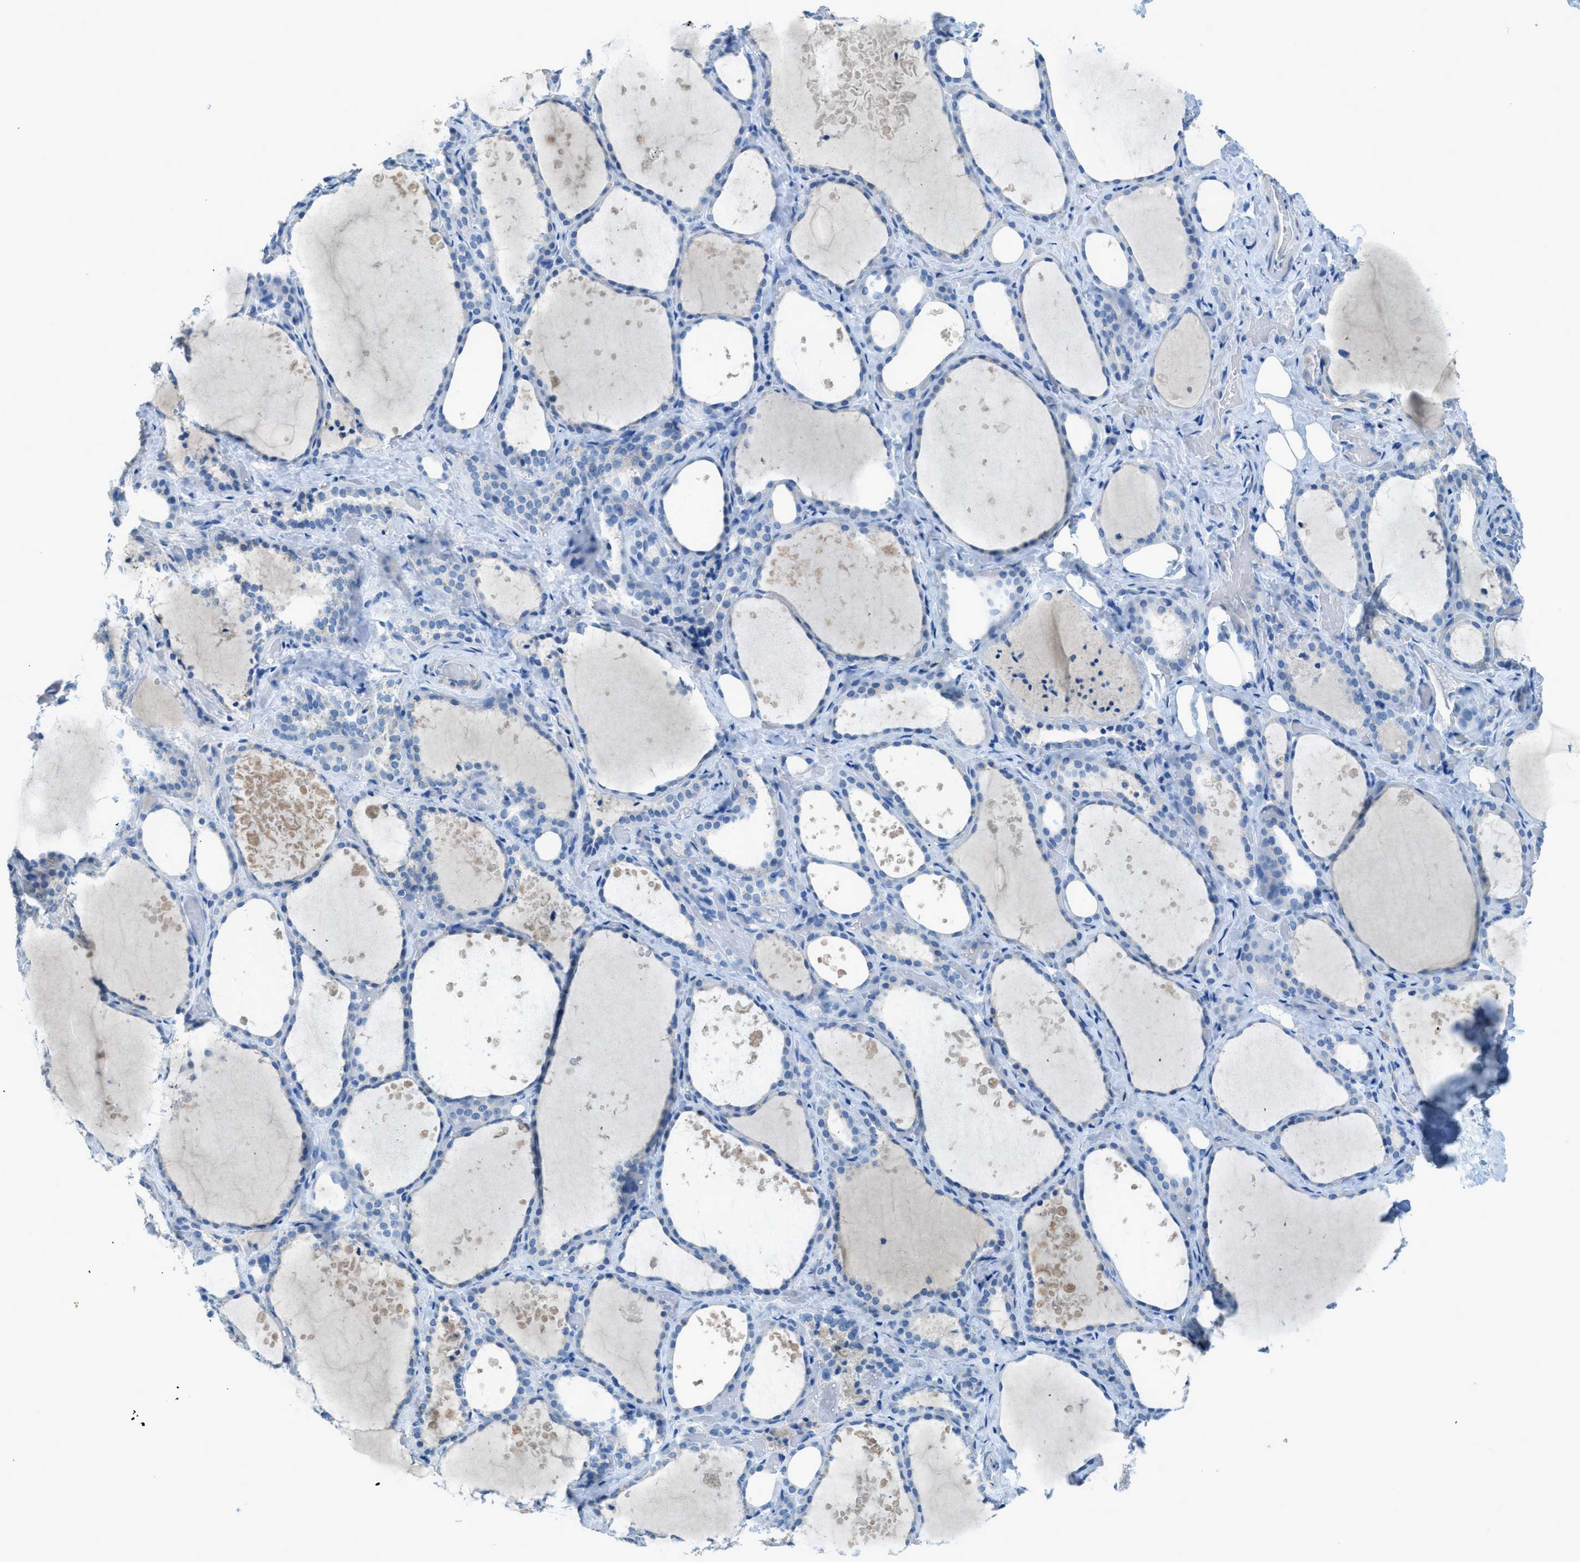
{"staining": {"intensity": "negative", "quantity": "none", "location": "none"}, "tissue": "thyroid gland", "cell_type": "Glandular cells", "image_type": "normal", "snomed": [{"axis": "morphology", "description": "Normal tissue, NOS"}, {"axis": "topography", "description": "Thyroid gland"}], "caption": "This is a photomicrograph of IHC staining of benign thyroid gland, which shows no staining in glandular cells. (DAB immunohistochemistry with hematoxylin counter stain).", "gene": "ACAN", "patient": {"sex": "female", "age": 44}}